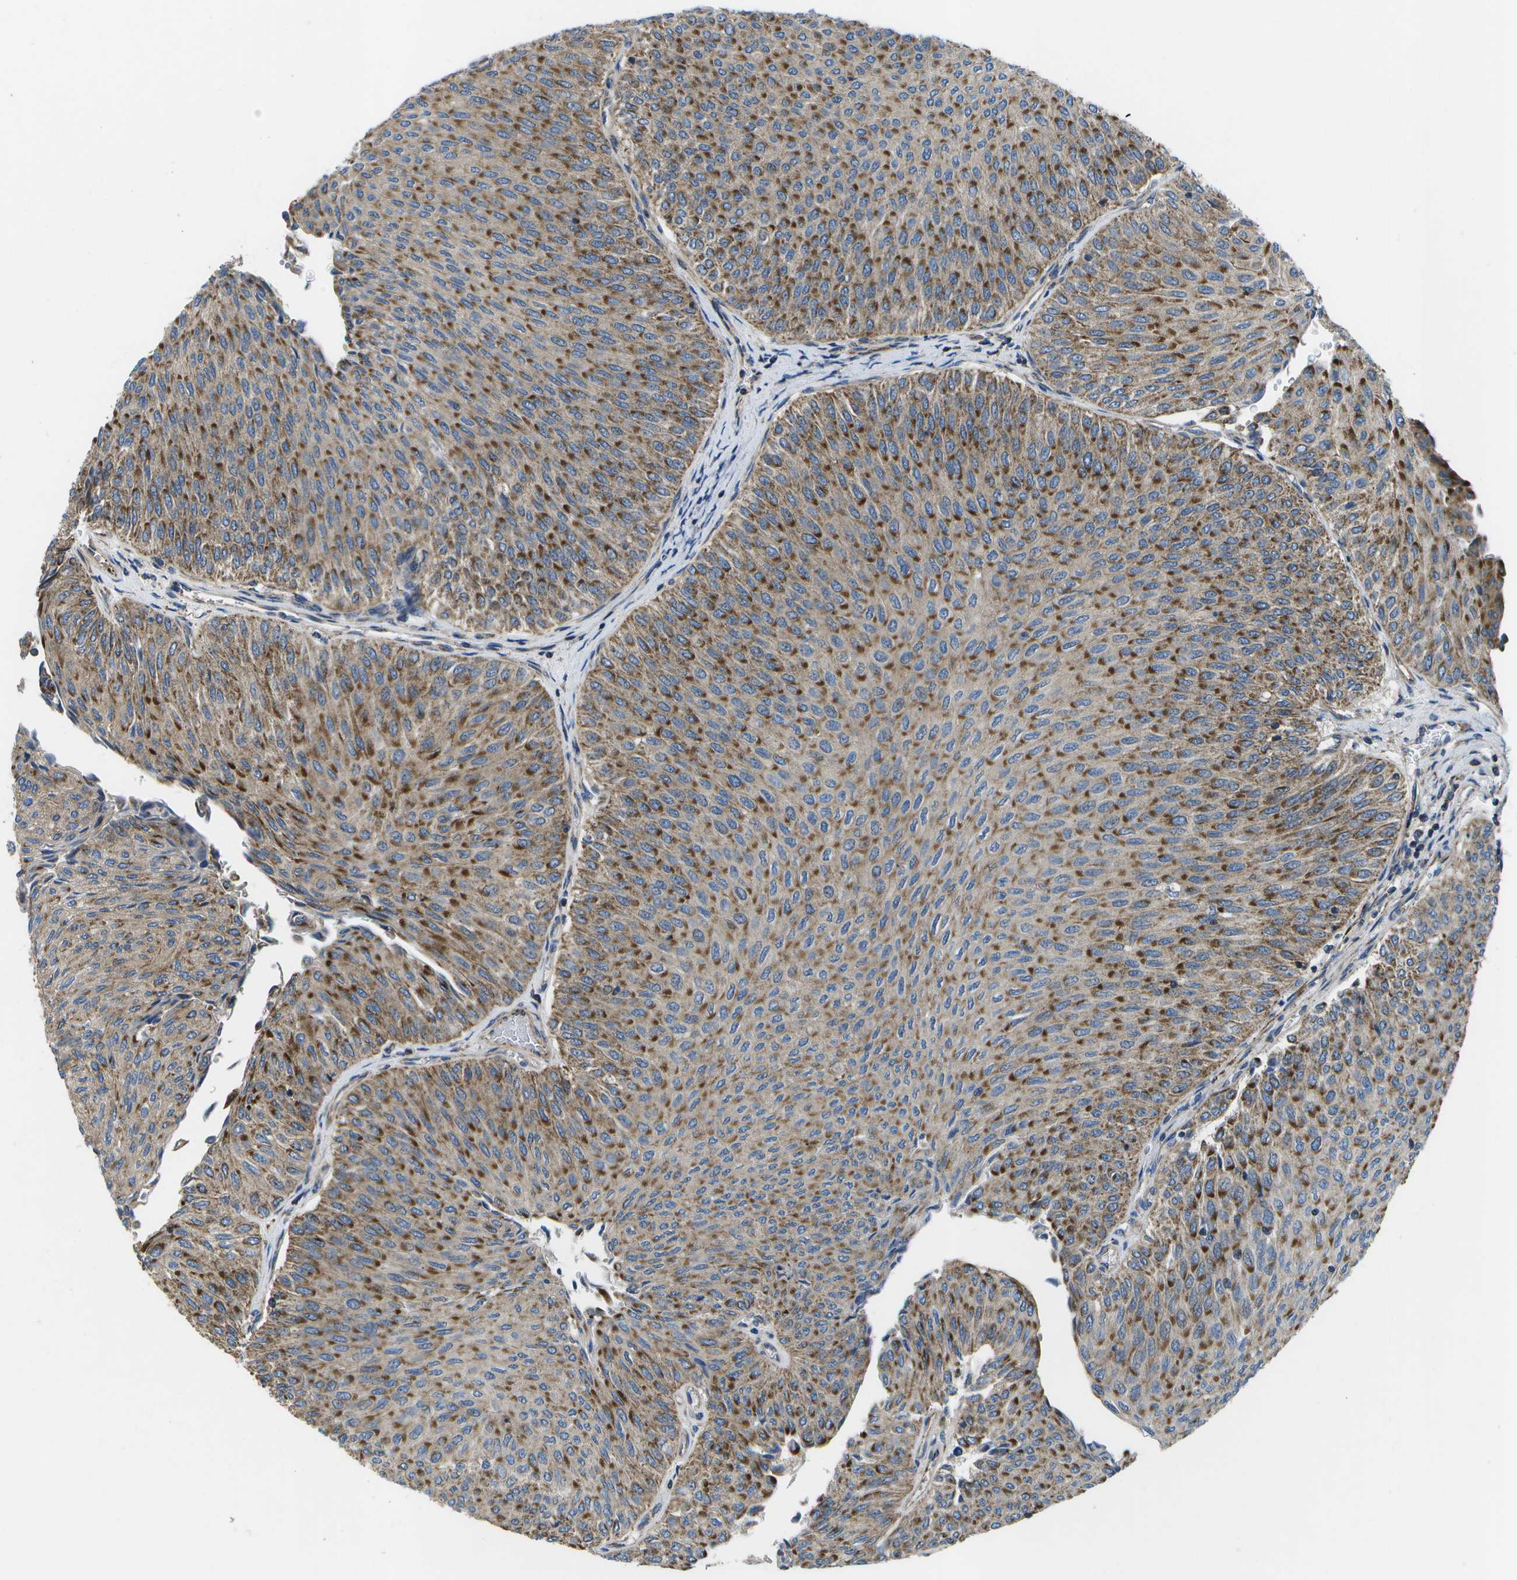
{"staining": {"intensity": "moderate", "quantity": ">75%", "location": "cytoplasmic/membranous"}, "tissue": "urothelial cancer", "cell_type": "Tumor cells", "image_type": "cancer", "snomed": [{"axis": "morphology", "description": "Urothelial carcinoma, Low grade"}, {"axis": "topography", "description": "Urinary bladder"}], "caption": "Protein staining exhibits moderate cytoplasmic/membranous expression in approximately >75% of tumor cells in urothelial carcinoma (low-grade).", "gene": "MVK", "patient": {"sex": "male", "age": 78}}